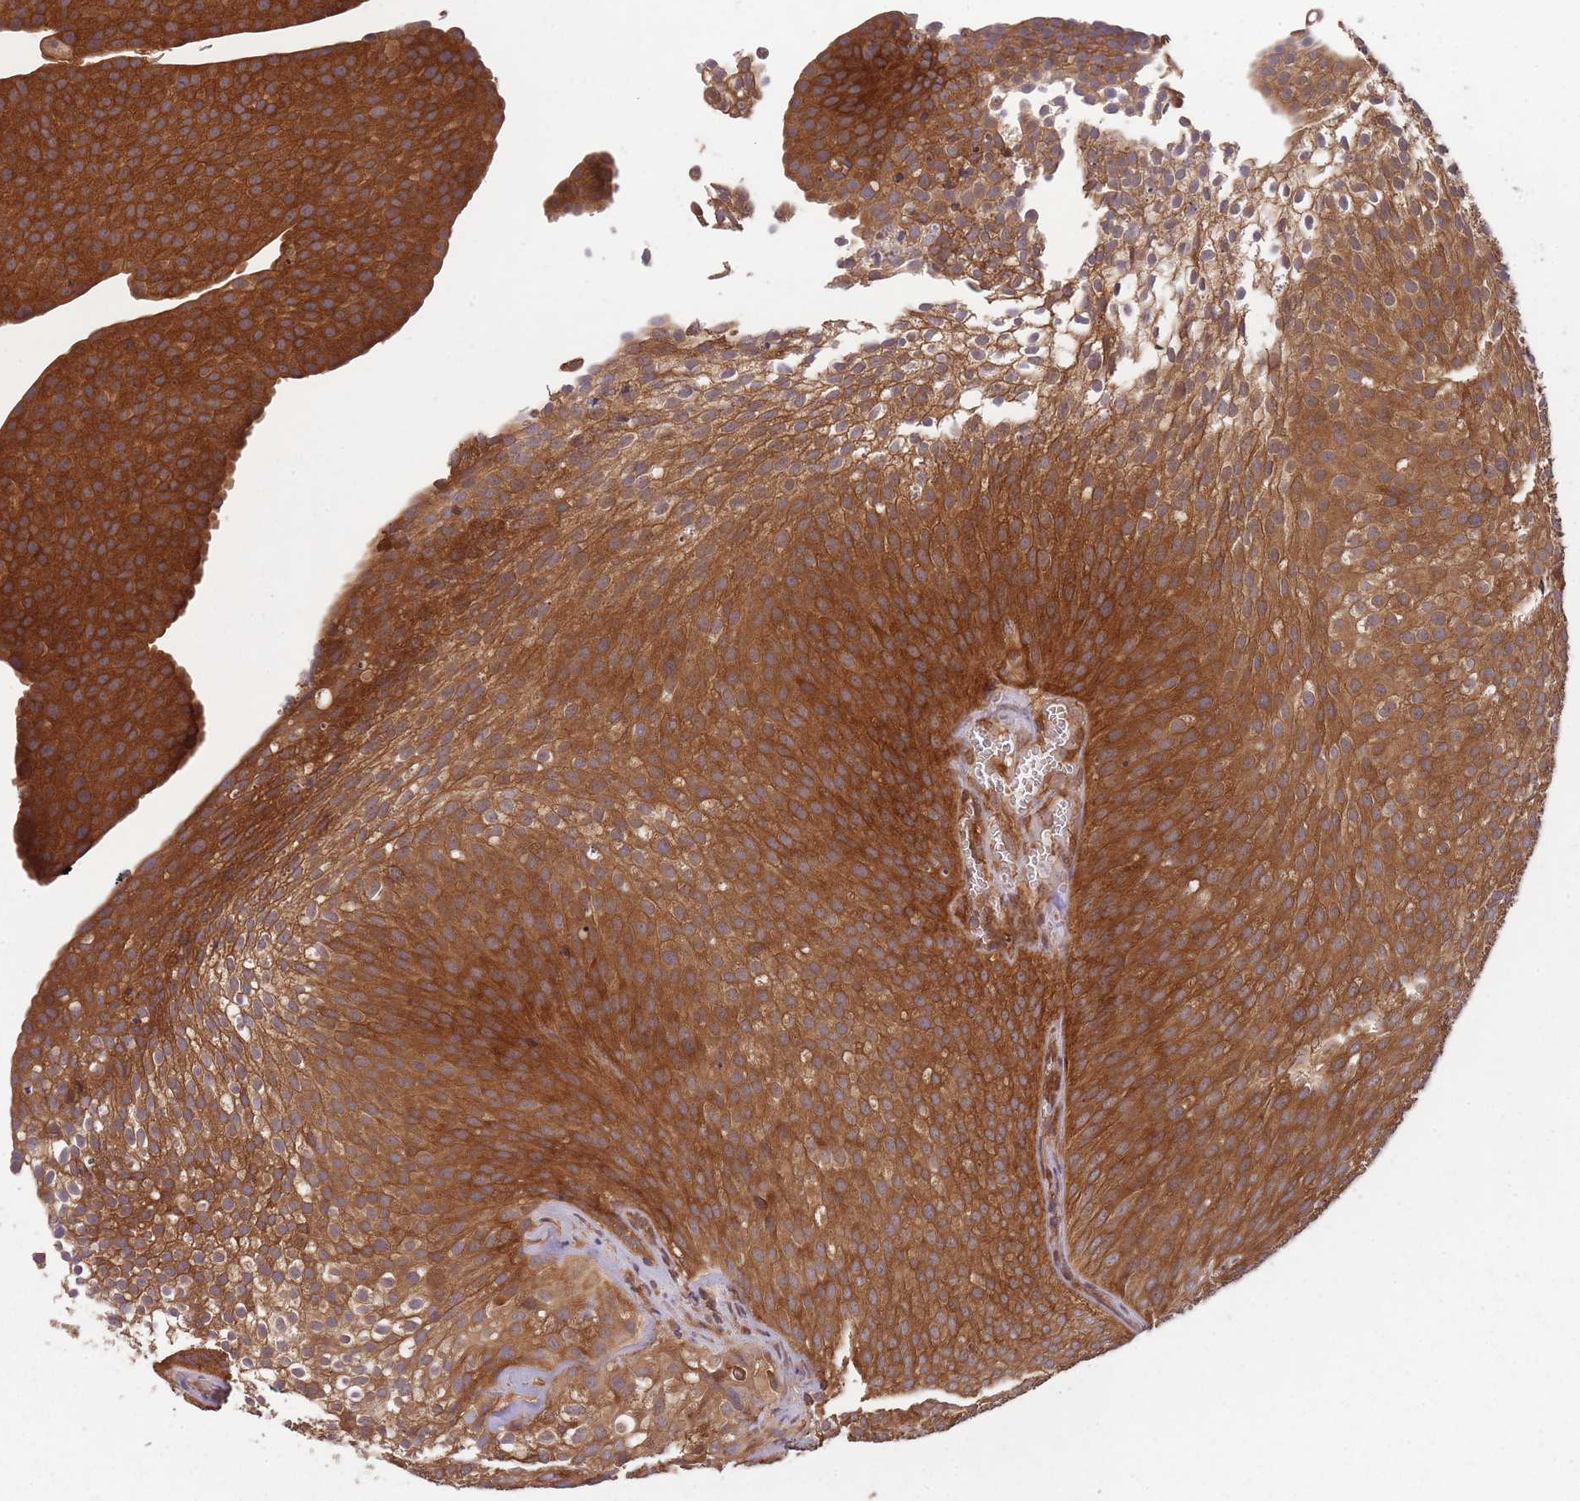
{"staining": {"intensity": "strong", "quantity": ">75%", "location": "cytoplasmic/membranous"}, "tissue": "urothelial cancer", "cell_type": "Tumor cells", "image_type": "cancer", "snomed": [{"axis": "morphology", "description": "Urothelial carcinoma, Low grade"}, {"axis": "topography", "description": "Urinary bladder"}], "caption": "Strong cytoplasmic/membranous positivity for a protein is seen in approximately >75% of tumor cells of urothelial carcinoma (low-grade) using immunohistochemistry (IHC).", "gene": "PPP6R3", "patient": {"sex": "male", "age": 91}}